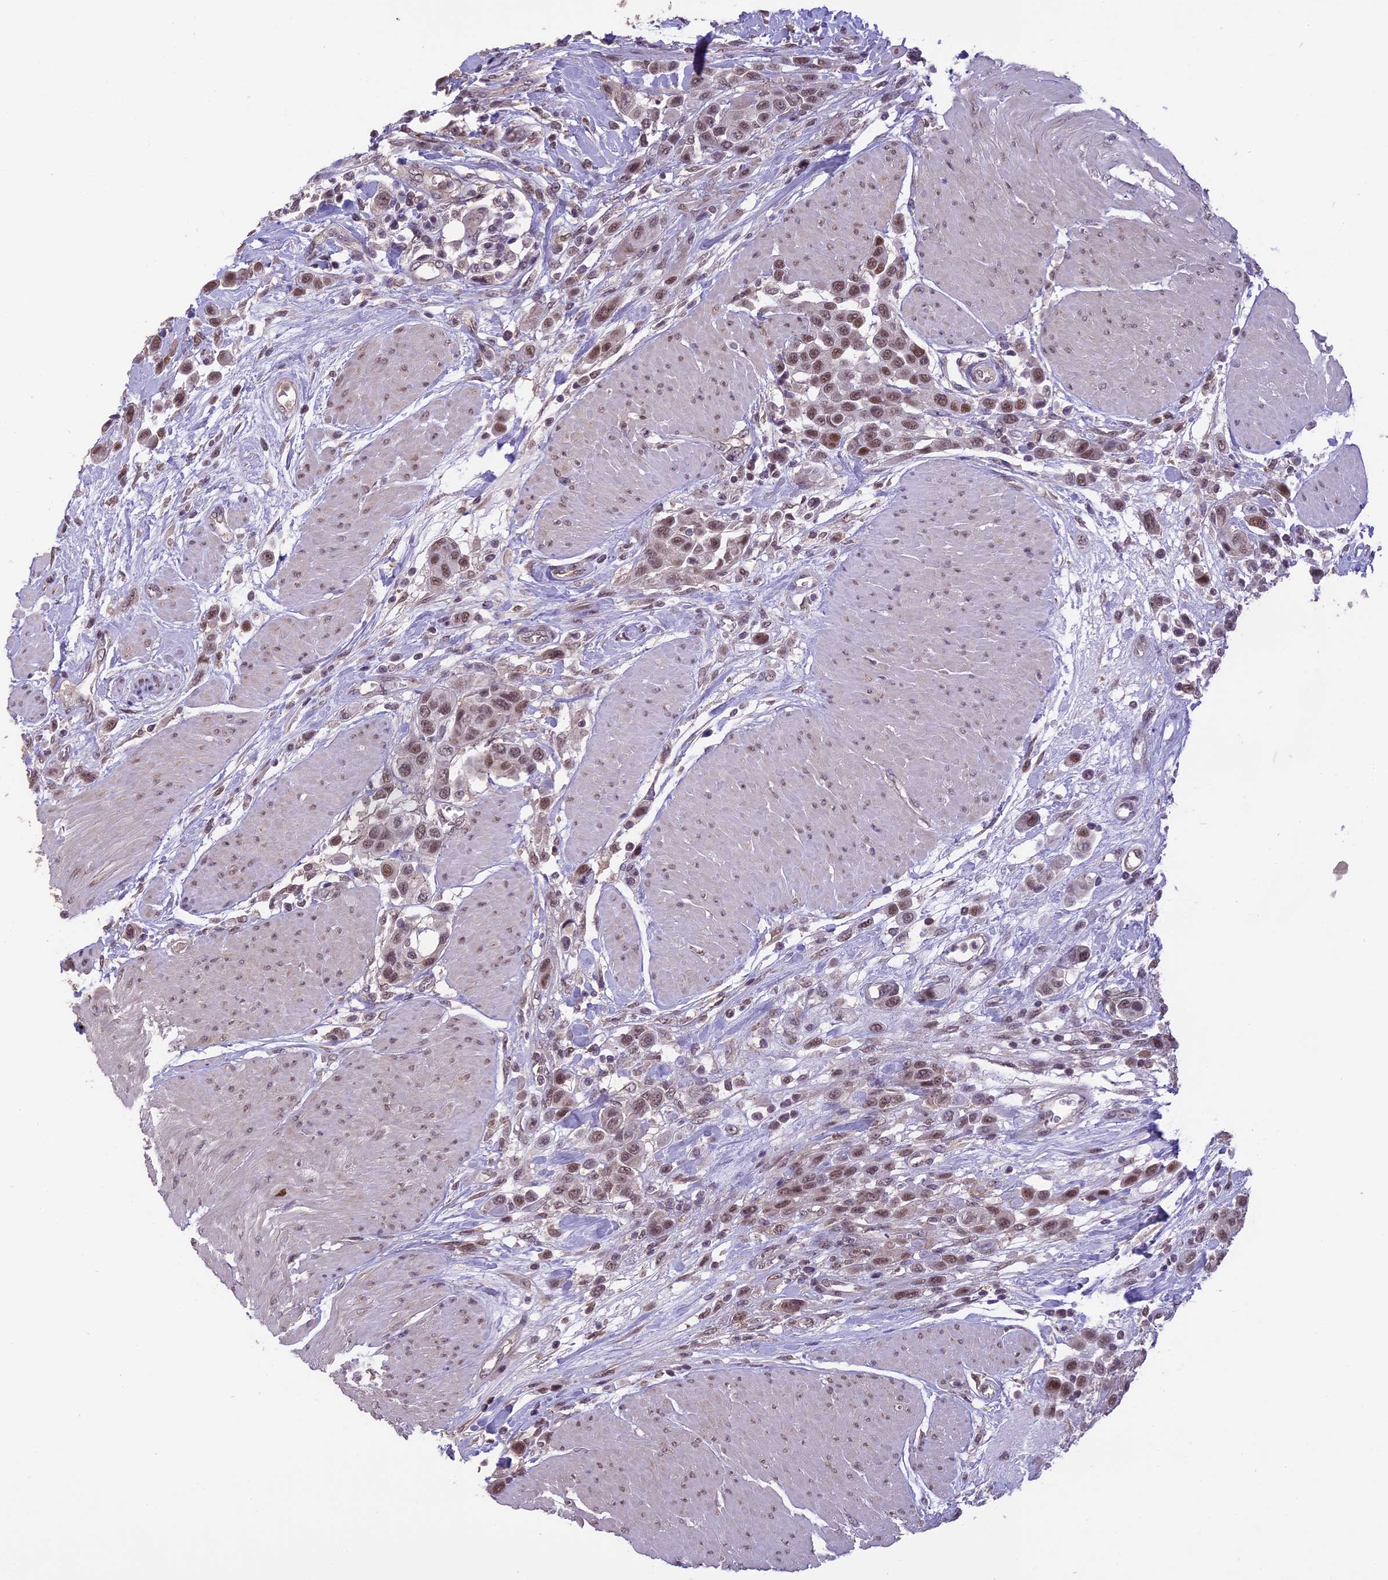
{"staining": {"intensity": "moderate", "quantity": ">75%", "location": "nuclear"}, "tissue": "urothelial cancer", "cell_type": "Tumor cells", "image_type": "cancer", "snomed": [{"axis": "morphology", "description": "Urothelial carcinoma, High grade"}, {"axis": "topography", "description": "Urinary bladder"}], "caption": "The micrograph reveals immunohistochemical staining of urothelial cancer. There is moderate nuclear expression is appreciated in approximately >75% of tumor cells.", "gene": "TIGD7", "patient": {"sex": "male", "age": 50}}